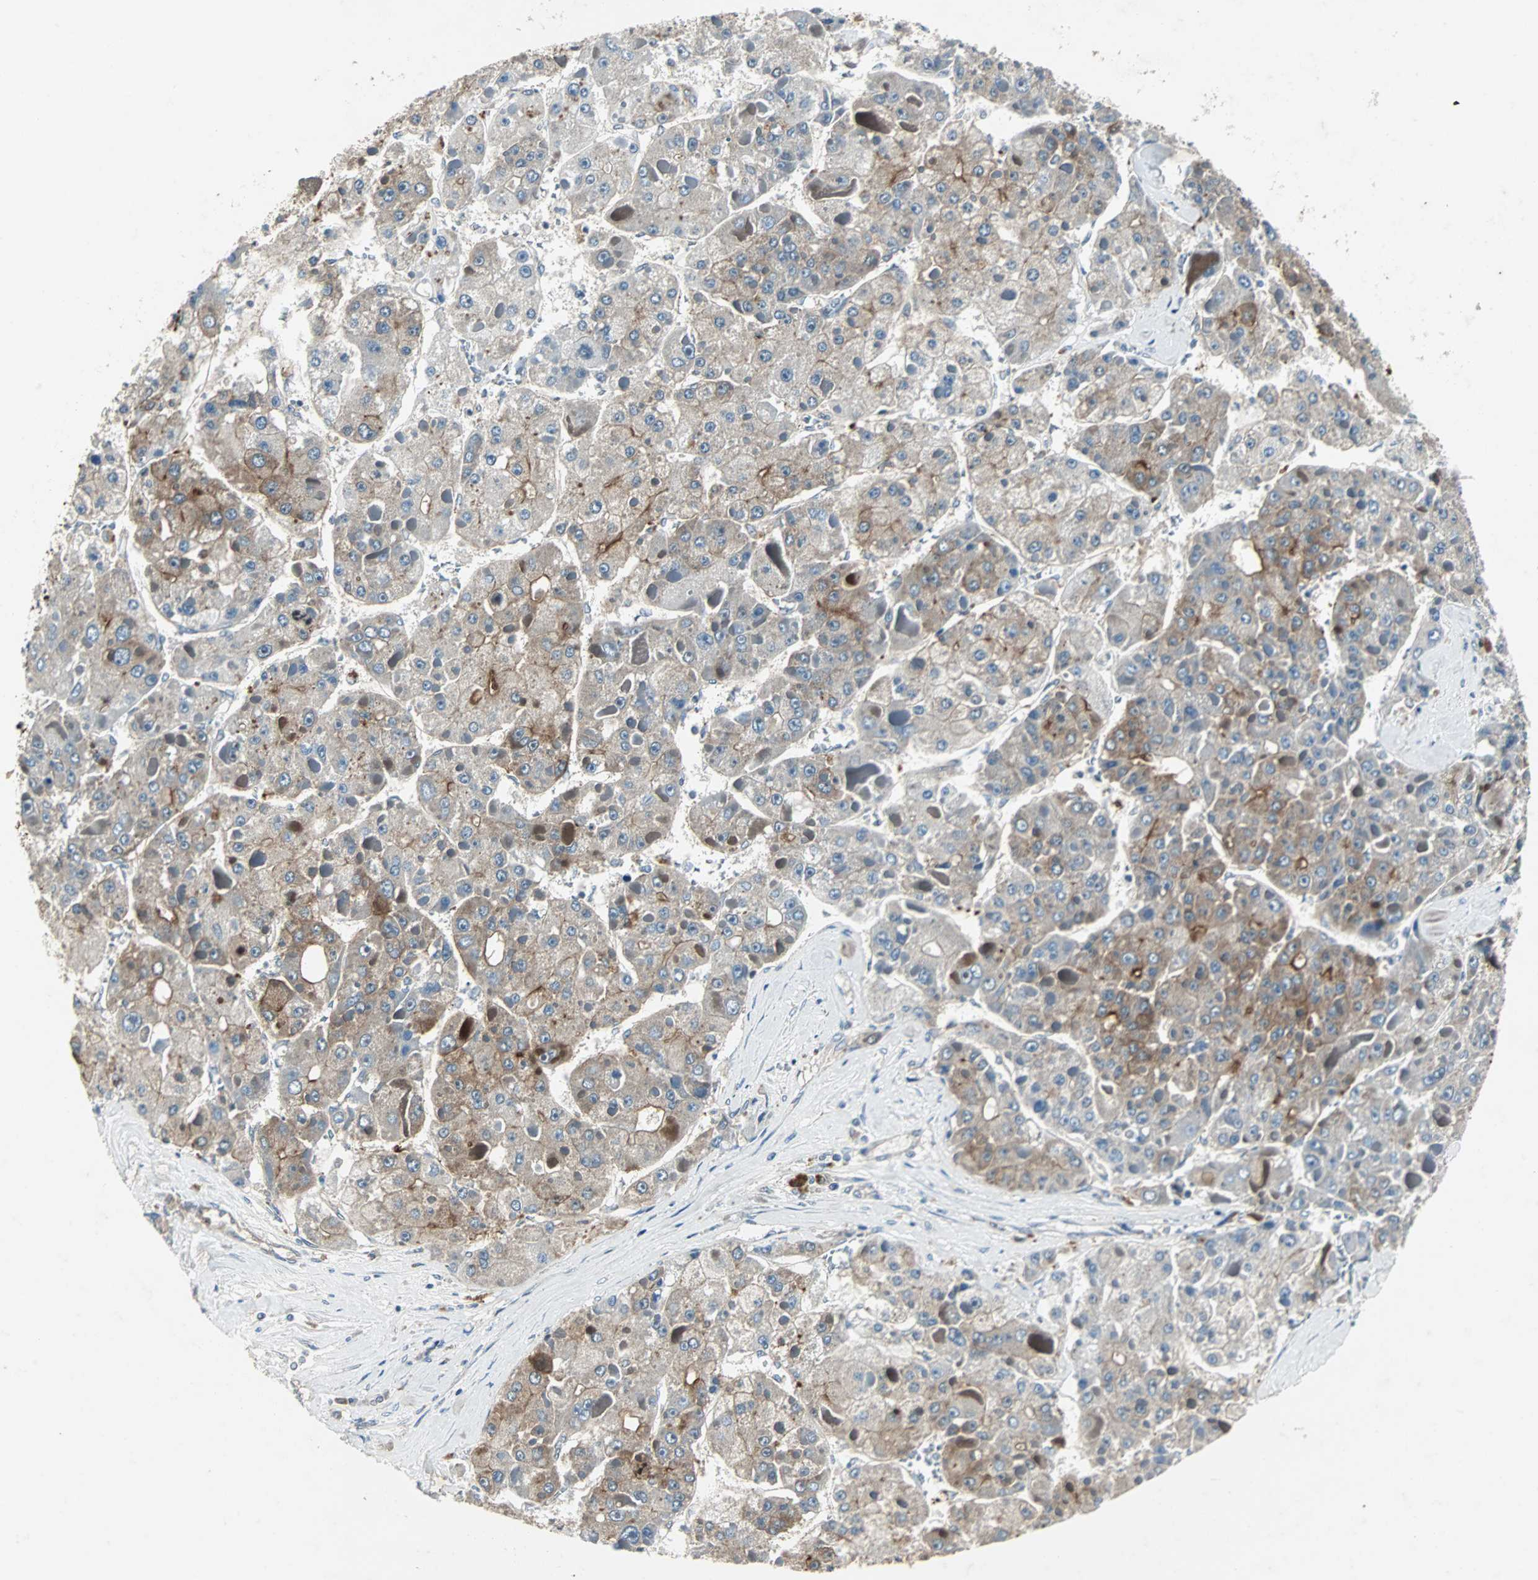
{"staining": {"intensity": "moderate", "quantity": "25%-75%", "location": "cytoplasmic/membranous"}, "tissue": "liver cancer", "cell_type": "Tumor cells", "image_type": "cancer", "snomed": [{"axis": "morphology", "description": "Carcinoma, Hepatocellular, NOS"}, {"axis": "topography", "description": "Liver"}], "caption": "Tumor cells reveal medium levels of moderate cytoplasmic/membranous staining in about 25%-75% of cells in human hepatocellular carcinoma (liver). Nuclei are stained in blue.", "gene": "CMC2", "patient": {"sex": "female", "age": 73}}